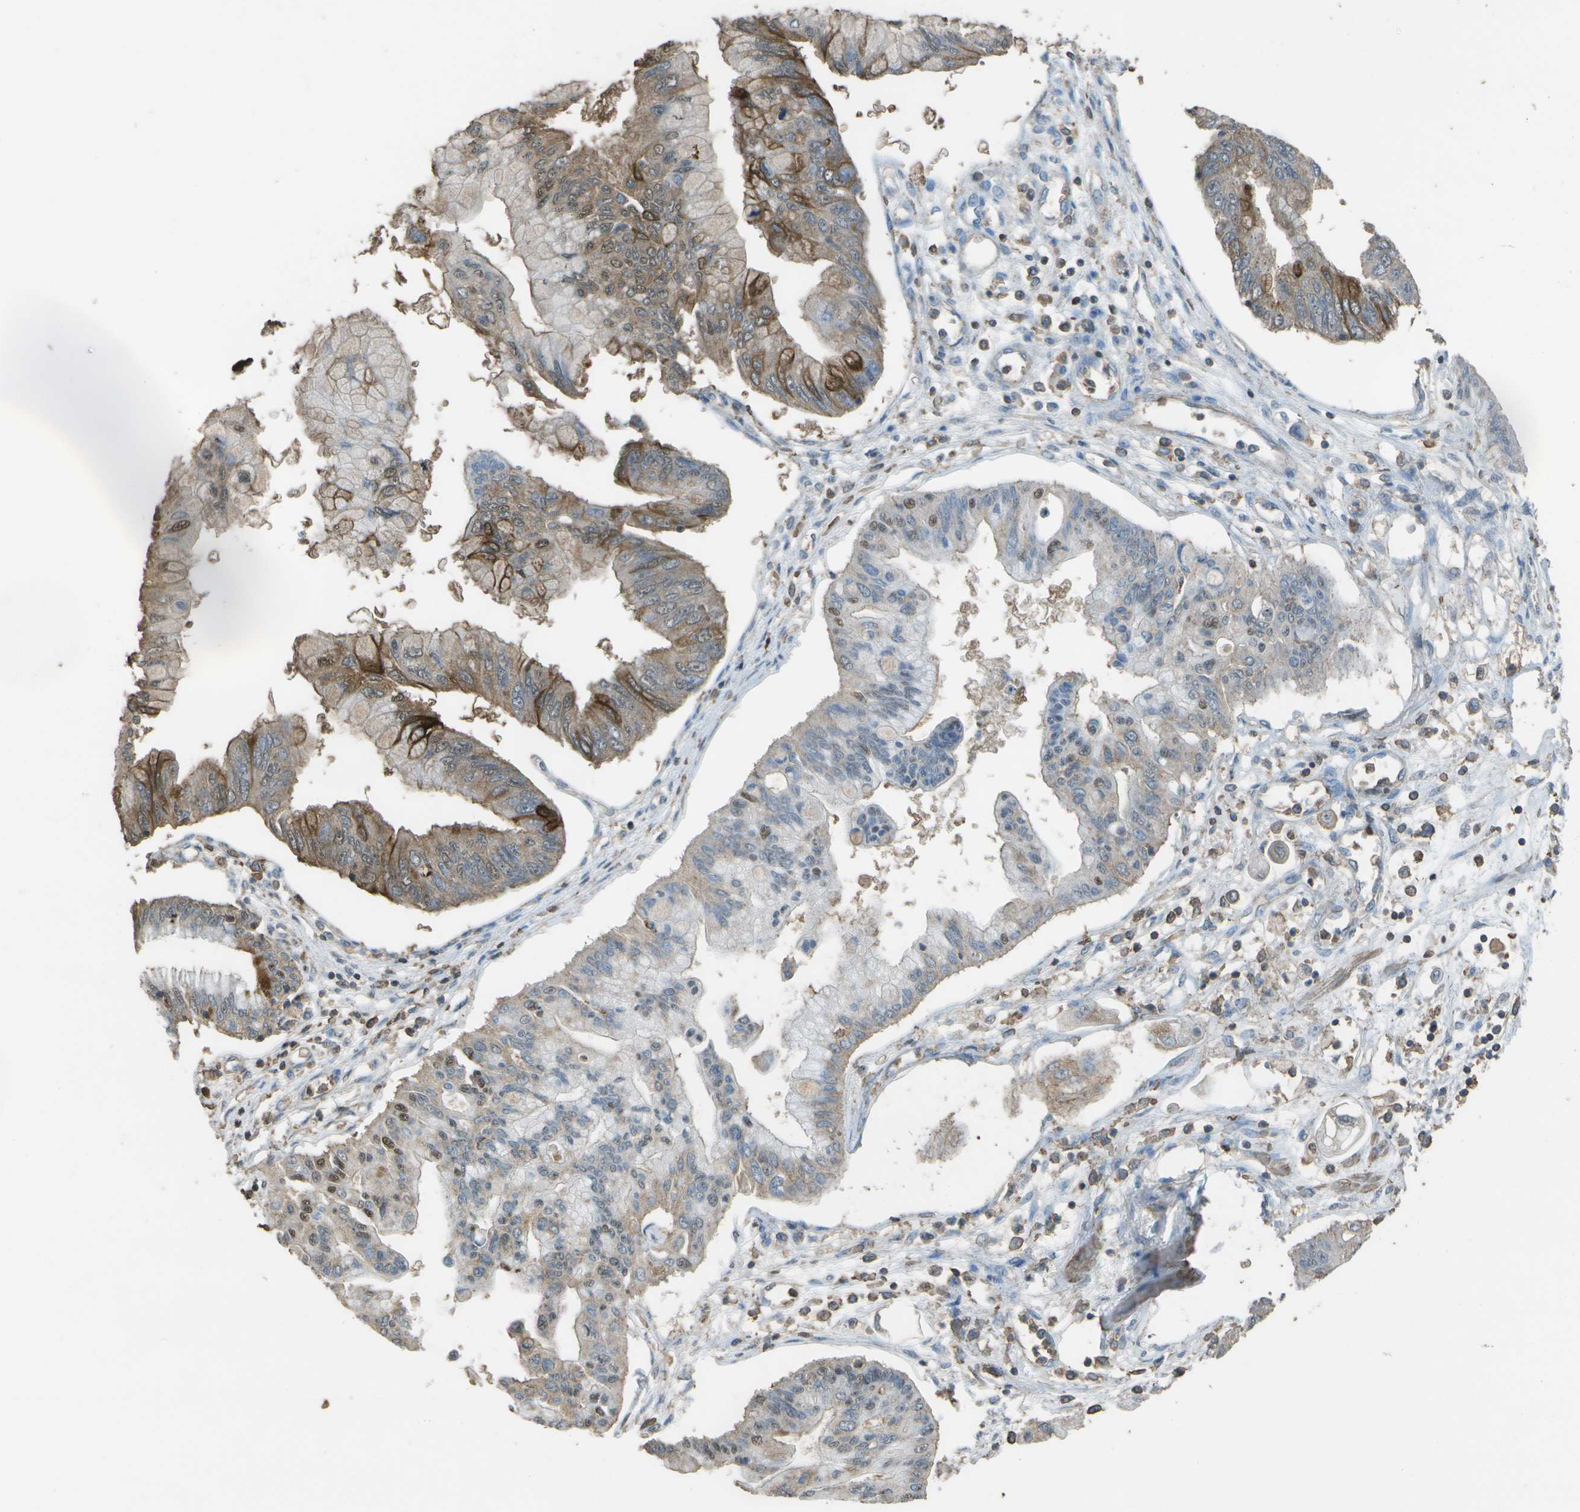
{"staining": {"intensity": "moderate", "quantity": "25%-75%", "location": "cytoplasmic/membranous,nuclear"}, "tissue": "pancreatic cancer", "cell_type": "Tumor cells", "image_type": "cancer", "snomed": [{"axis": "morphology", "description": "Adenocarcinoma, NOS"}, {"axis": "topography", "description": "Pancreas"}], "caption": "Moderate cytoplasmic/membranous and nuclear staining for a protein is seen in about 25%-75% of tumor cells of pancreatic cancer (adenocarcinoma) using immunohistochemistry.", "gene": "CYP4F11", "patient": {"sex": "female", "age": 77}}